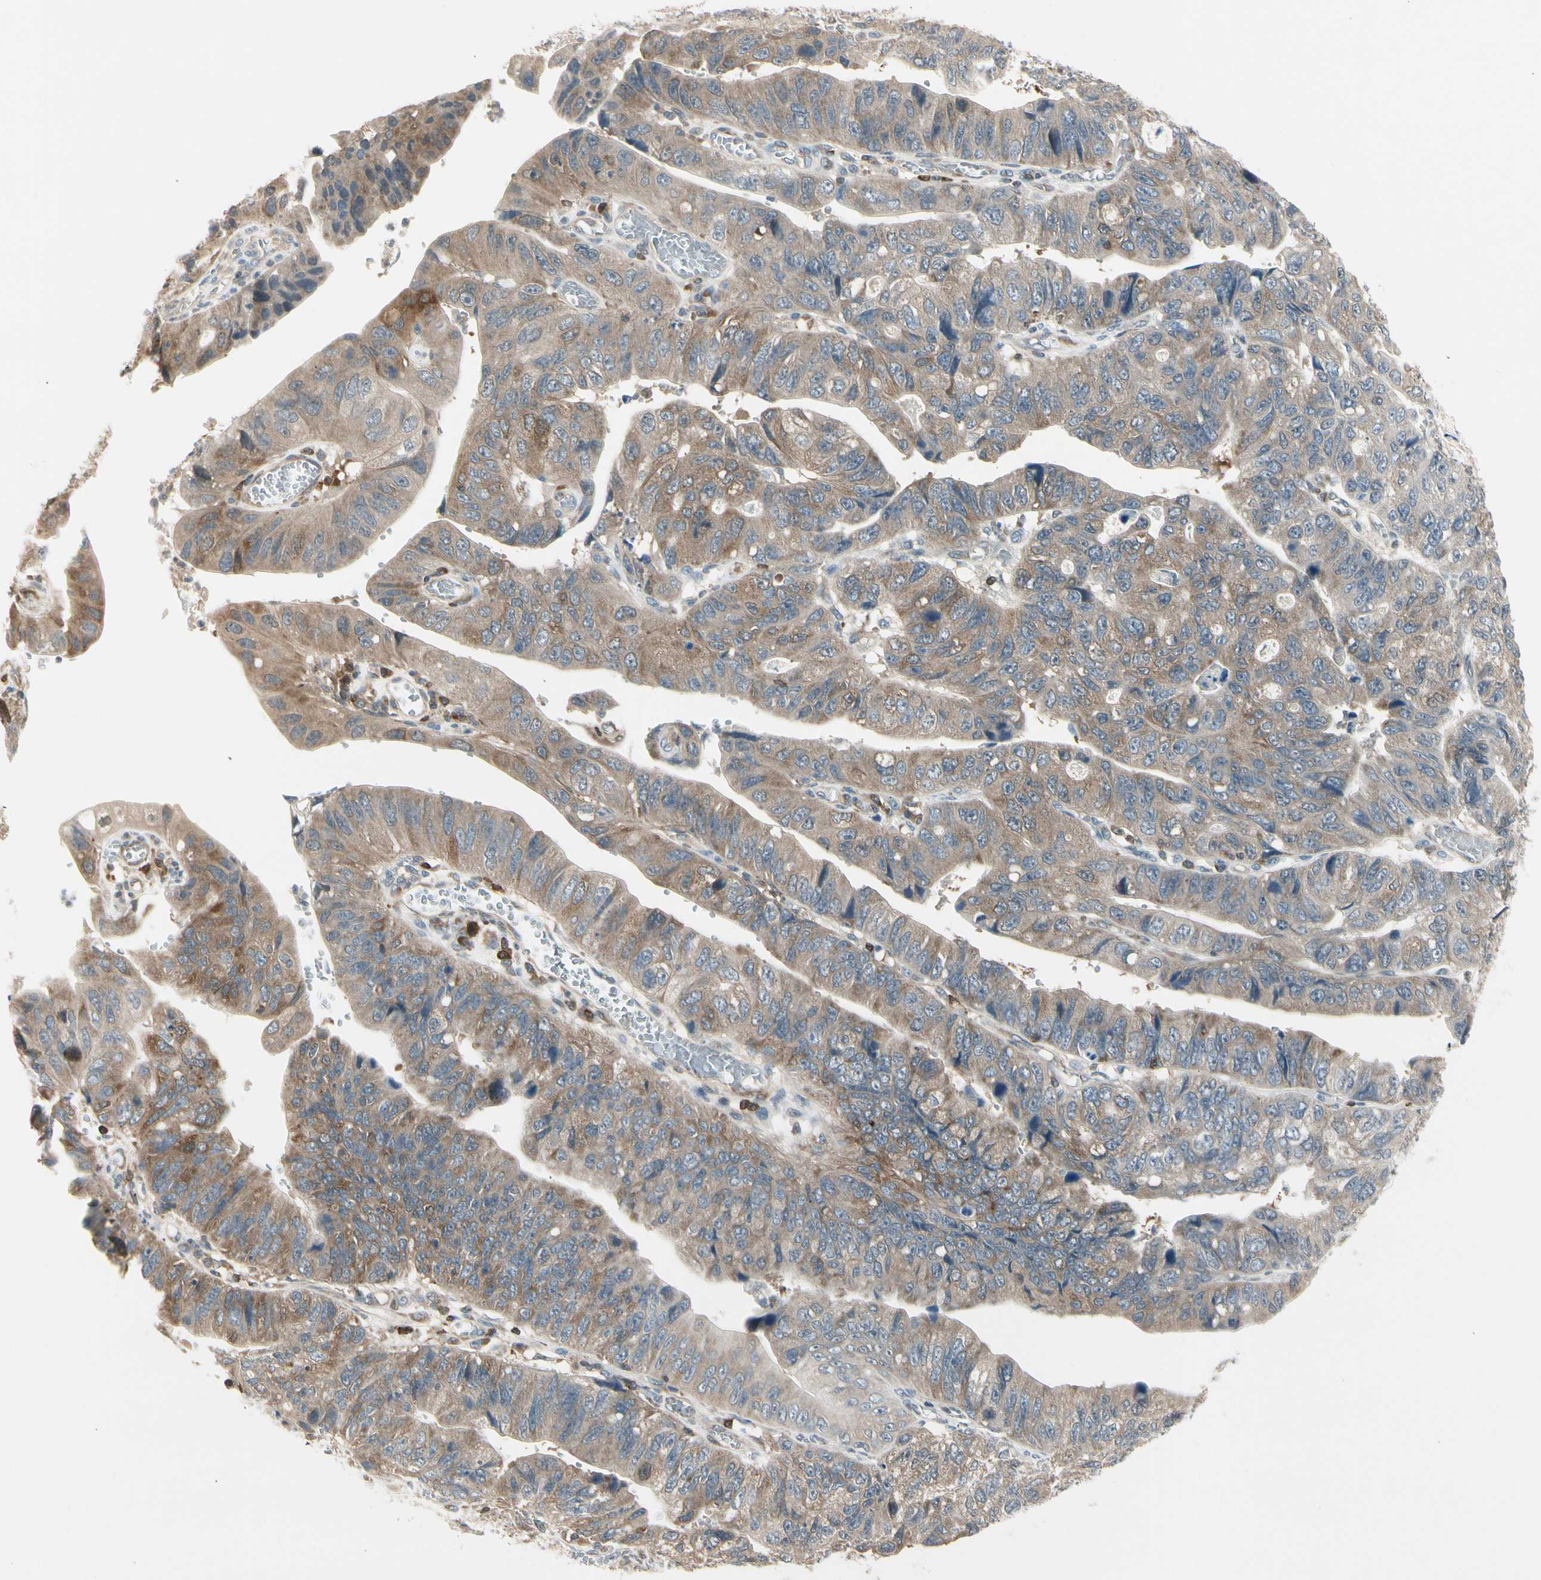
{"staining": {"intensity": "weak", "quantity": ">75%", "location": "cytoplasmic/membranous"}, "tissue": "stomach cancer", "cell_type": "Tumor cells", "image_type": "cancer", "snomed": [{"axis": "morphology", "description": "Adenocarcinoma, NOS"}, {"axis": "topography", "description": "Stomach"}], "caption": "Brown immunohistochemical staining in stomach cancer (adenocarcinoma) demonstrates weak cytoplasmic/membranous staining in approximately >75% of tumor cells.", "gene": "OXSR1", "patient": {"sex": "male", "age": 59}}